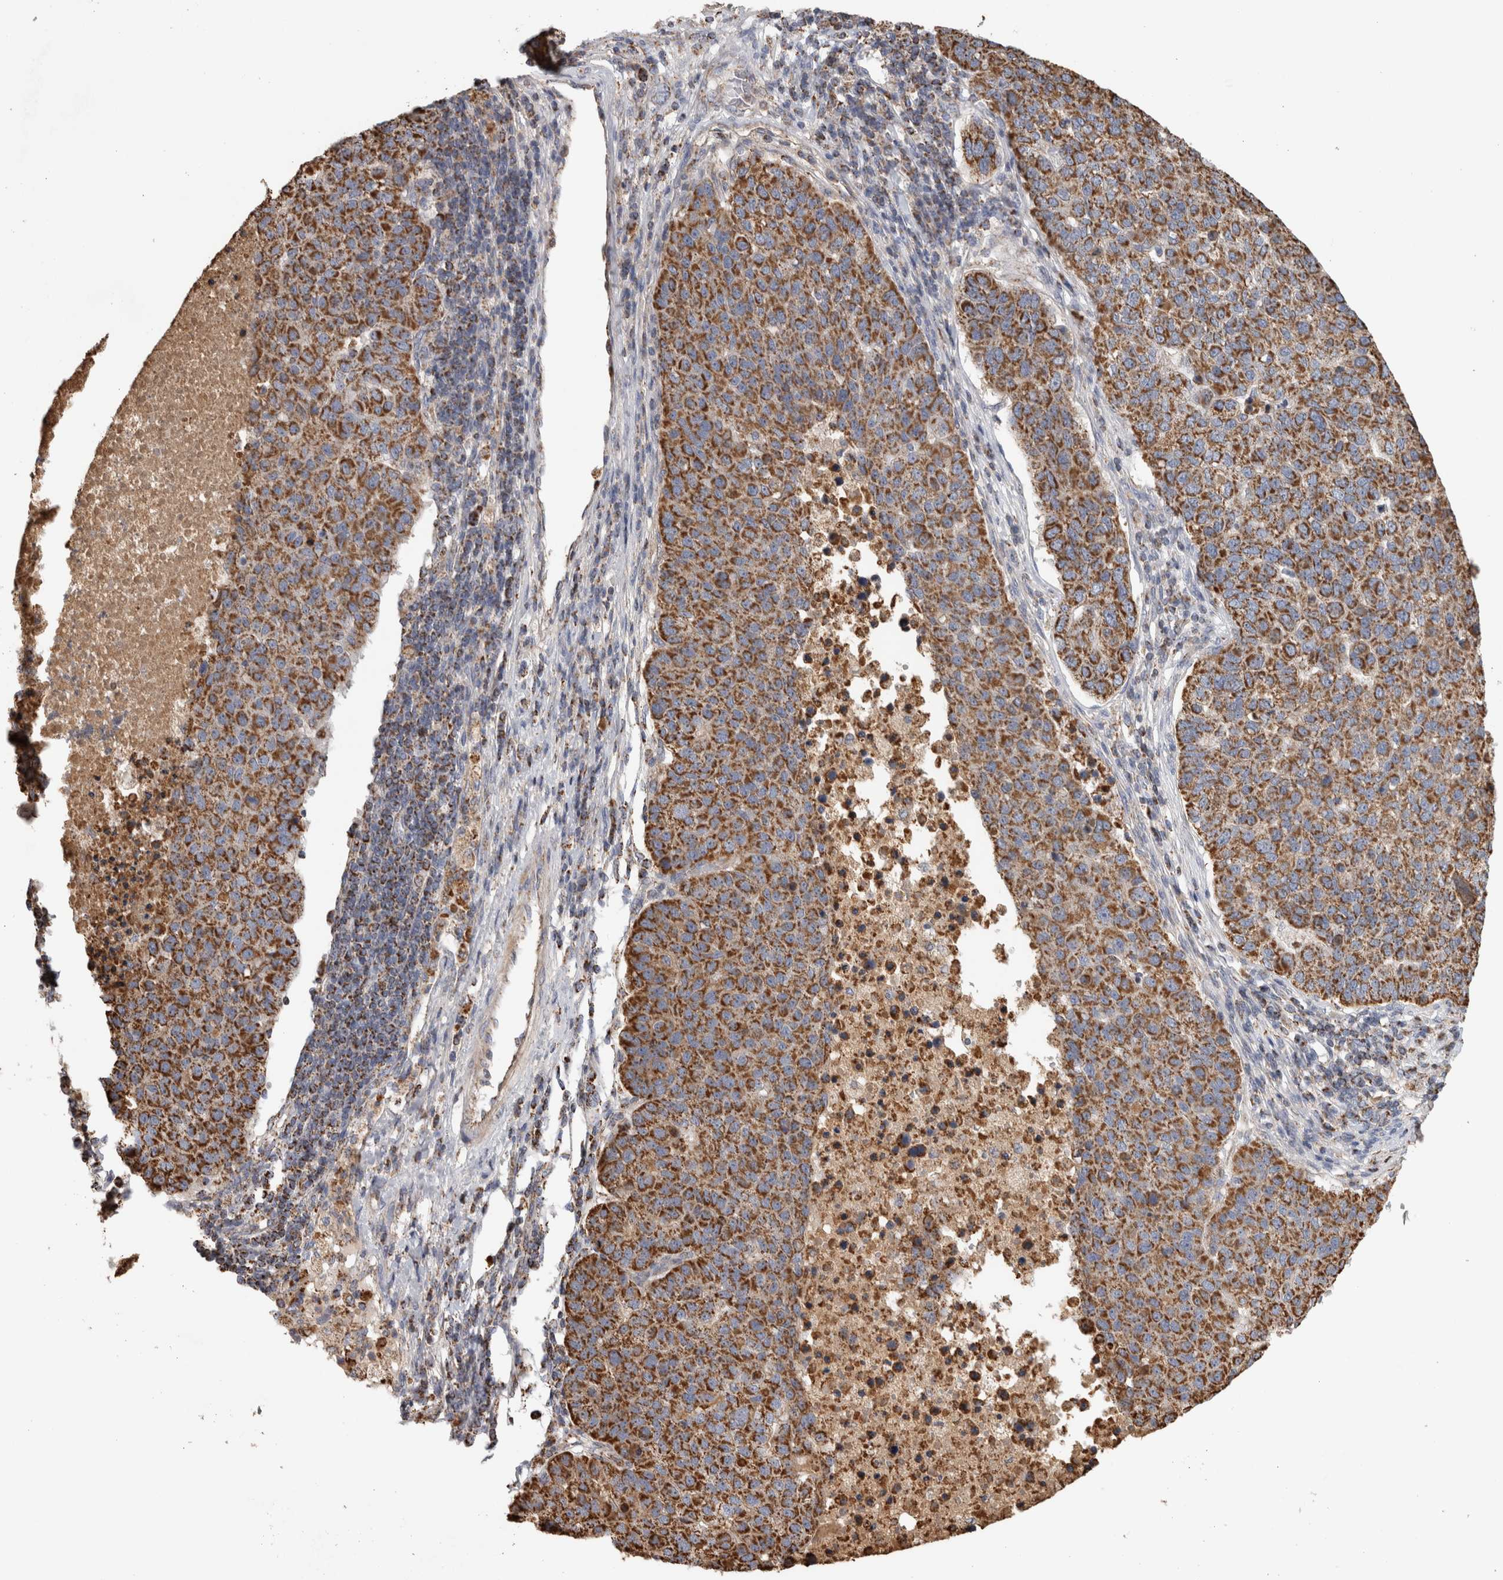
{"staining": {"intensity": "moderate", "quantity": ">75%", "location": "cytoplasmic/membranous"}, "tissue": "pancreatic cancer", "cell_type": "Tumor cells", "image_type": "cancer", "snomed": [{"axis": "morphology", "description": "Adenocarcinoma, NOS"}, {"axis": "topography", "description": "Pancreas"}], "caption": "The immunohistochemical stain shows moderate cytoplasmic/membranous staining in tumor cells of pancreatic adenocarcinoma tissue.", "gene": "ST8SIA1", "patient": {"sex": "female", "age": 61}}